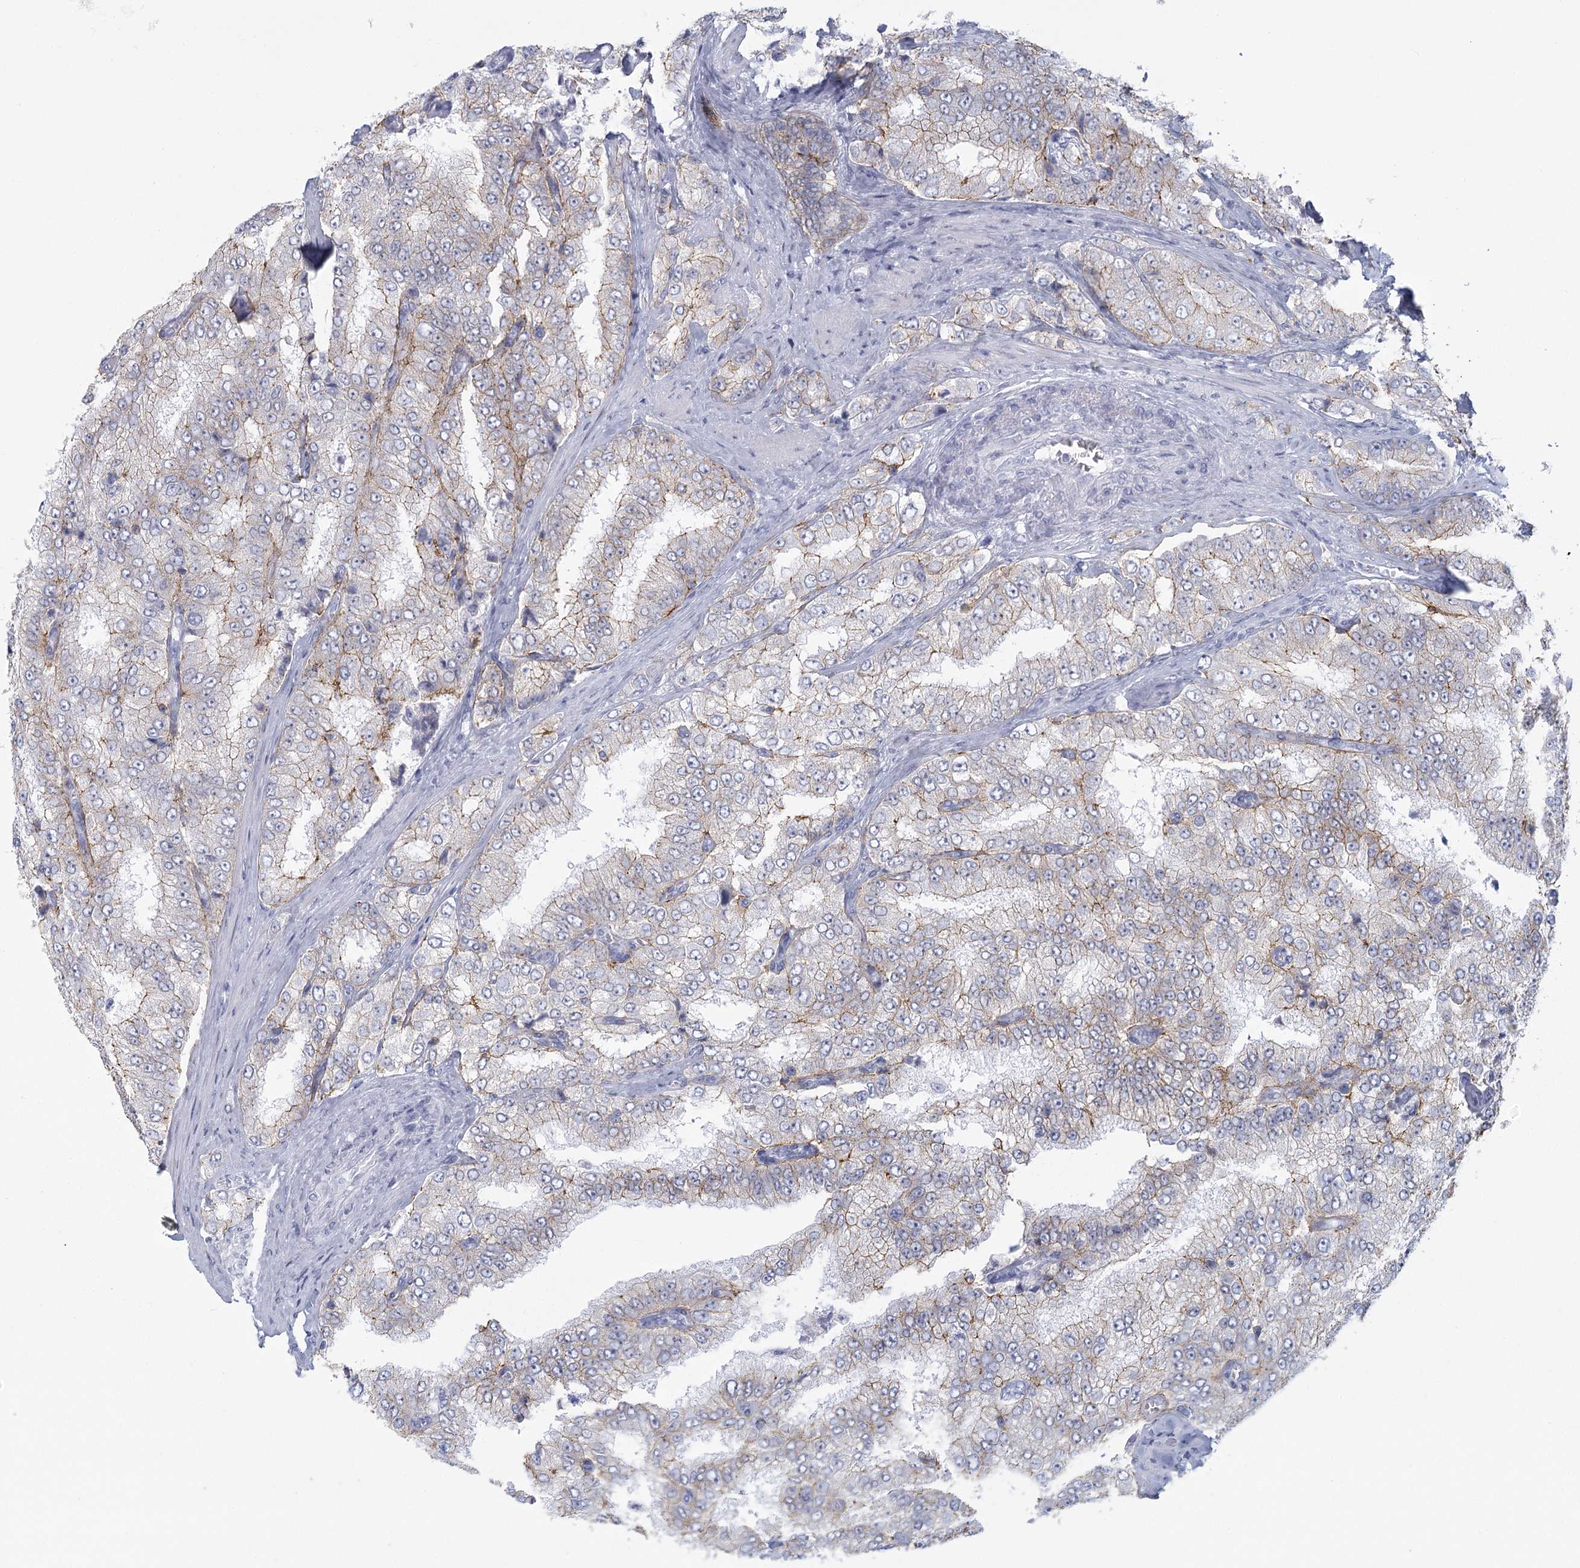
{"staining": {"intensity": "weak", "quantity": "<25%", "location": "cytoplasmic/membranous"}, "tissue": "prostate cancer", "cell_type": "Tumor cells", "image_type": "cancer", "snomed": [{"axis": "morphology", "description": "Adenocarcinoma, High grade"}, {"axis": "topography", "description": "Prostate"}], "caption": "Histopathology image shows no protein staining in tumor cells of prostate cancer (adenocarcinoma (high-grade)) tissue. (DAB (3,3'-diaminobenzidine) immunohistochemistry (IHC) with hematoxylin counter stain).", "gene": "WNT8B", "patient": {"sex": "male", "age": 58}}